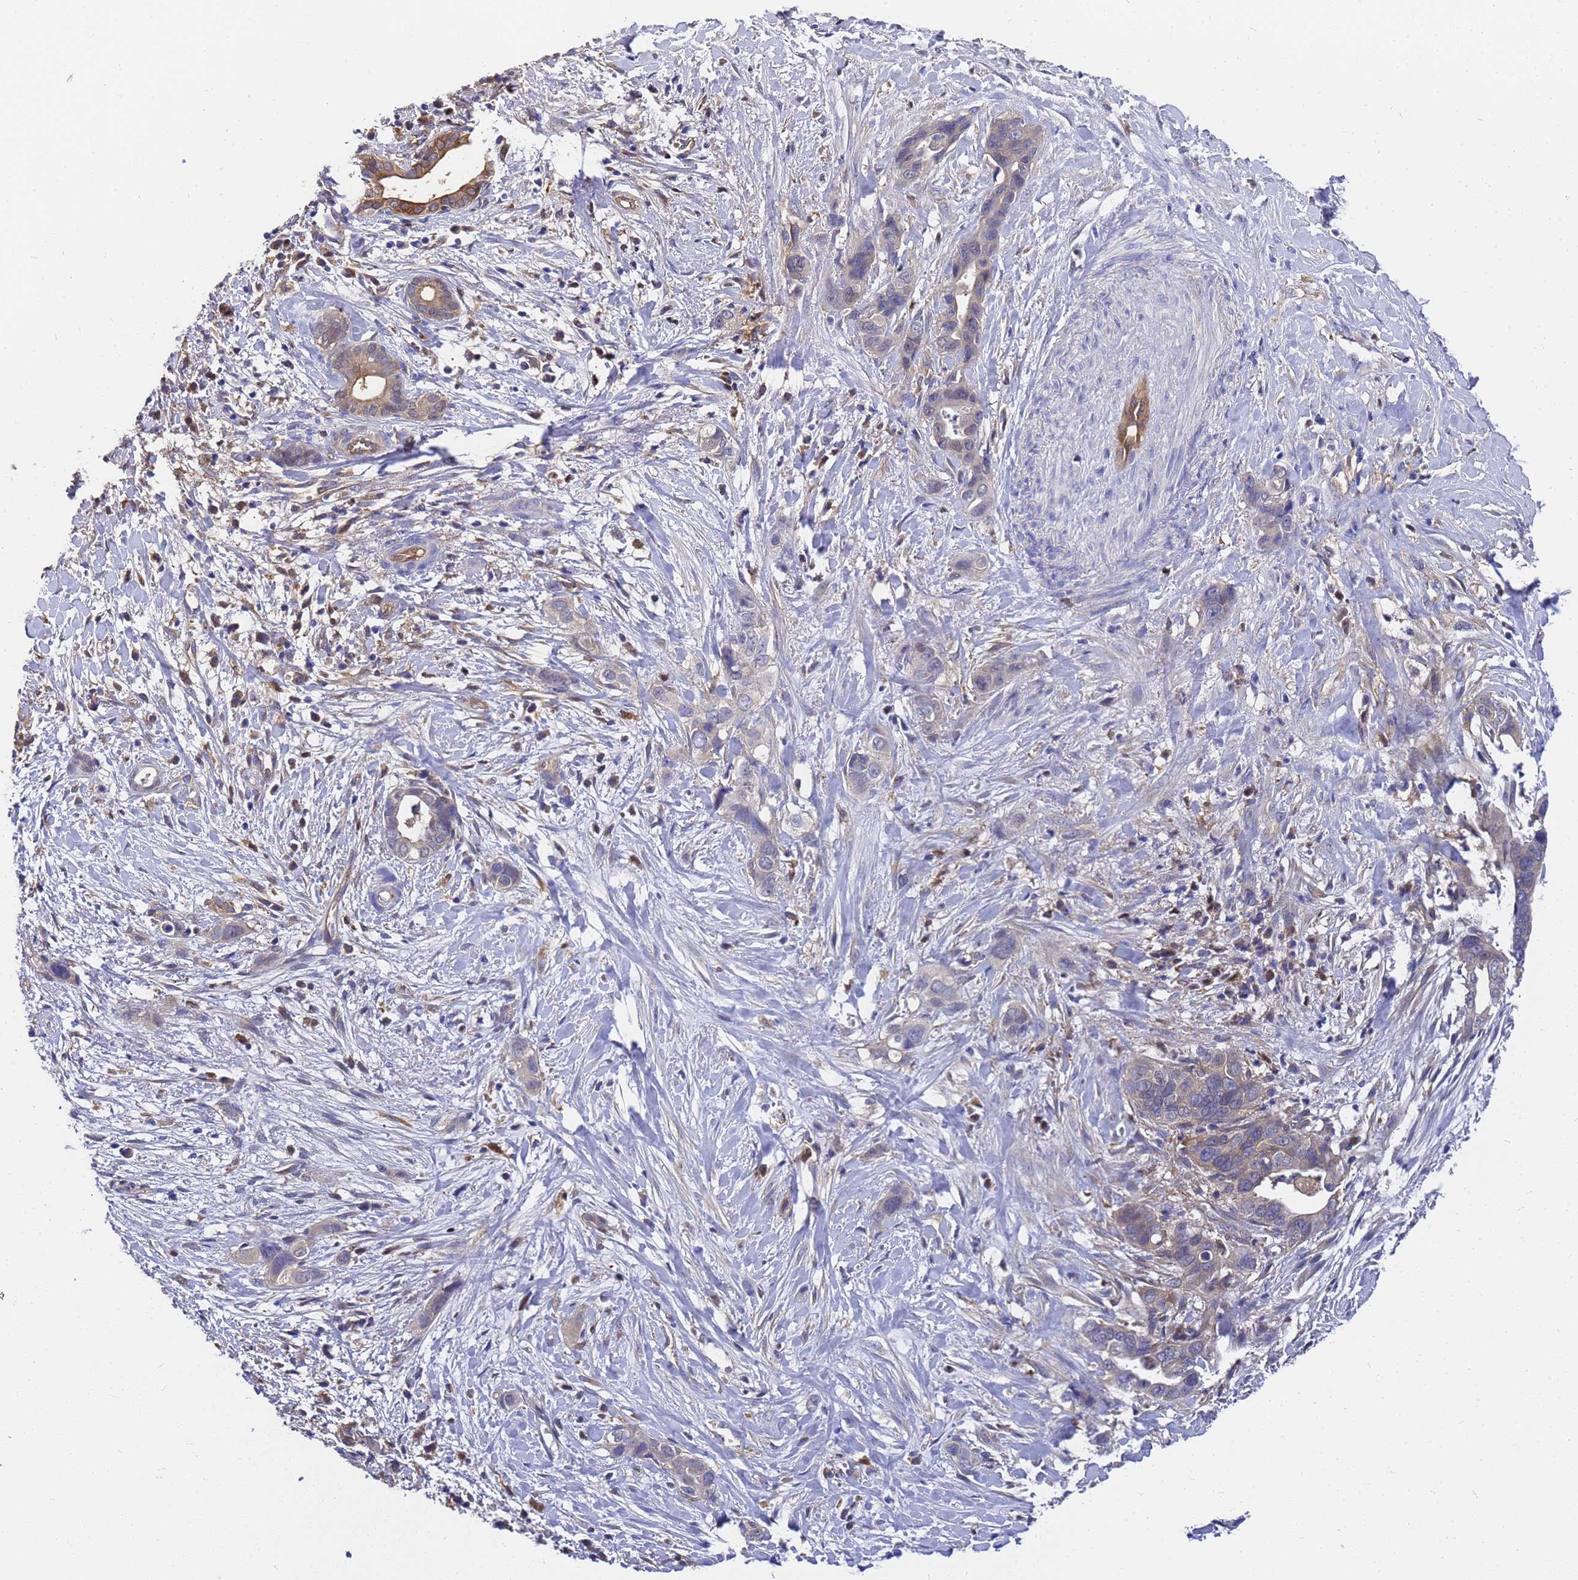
{"staining": {"intensity": "negative", "quantity": "none", "location": "none"}, "tissue": "liver cancer", "cell_type": "Tumor cells", "image_type": "cancer", "snomed": [{"axis": "morphology", "description": "Cholangiocarcinoma"}, {"axis": "topography", "description": "Liver"}], "caption": "Immunohistochemistry micrograph of neoplastic tissue: human cholangiocarcinoma (liver) stained with DAB (3,3'-diaminobenzidine) demonstrates no significant protein positivity in tumor cells.", "gene": "SLC35E2B", "patient": {"sex": "female", "age": 79}}